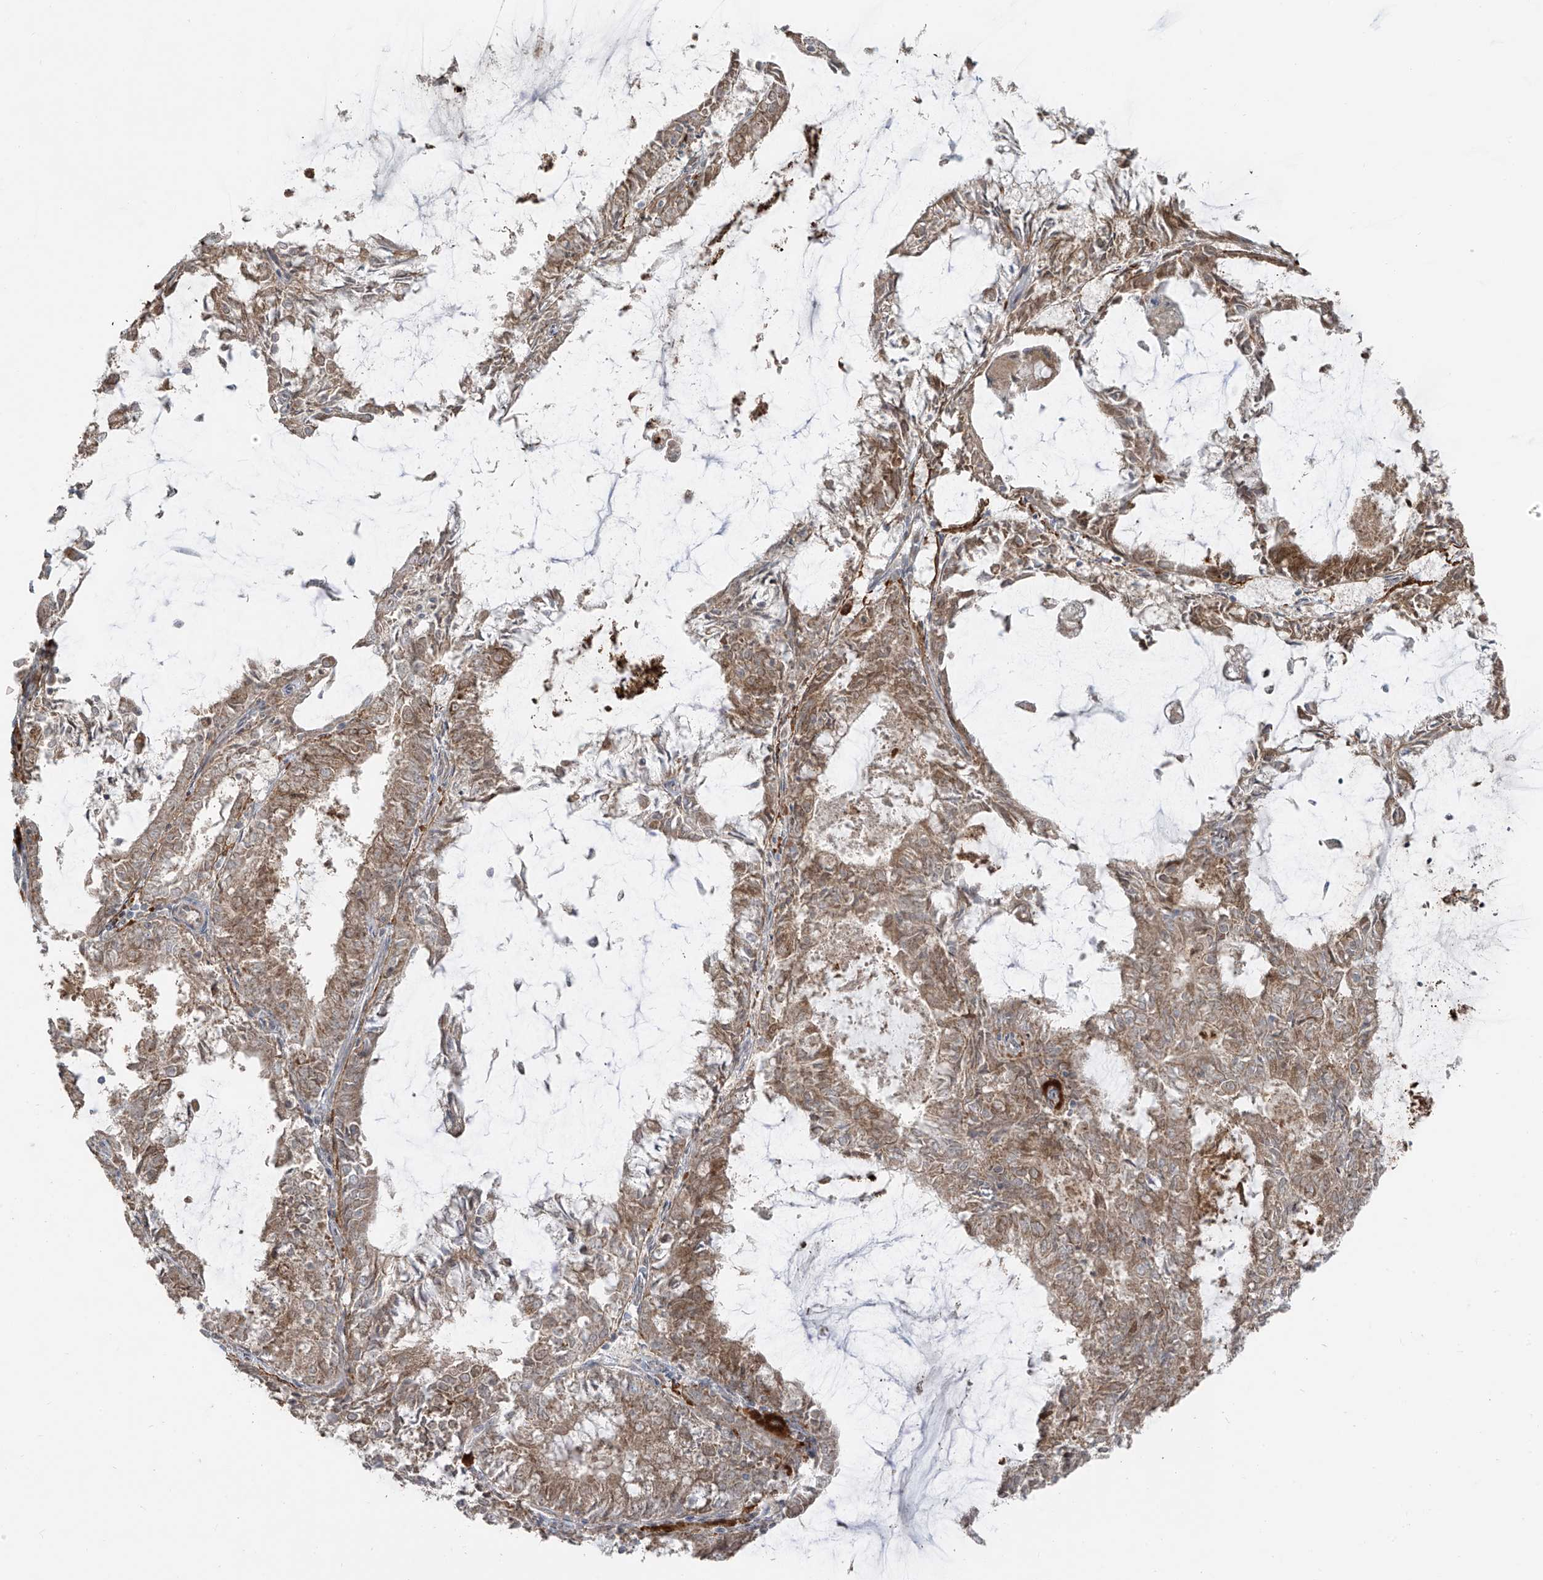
{"staining": {"intensity": "moderate", "quantity": ">75%", "location": "cytoplasmic/membranous"}, "tissue": "endometrial cancer", "cell_type": "Tumor cells", "image_type": "cancer", "snomed": [{"axis": "morphology", "description": "Adenocarcinoma, NOS"}, {"axis": "topography", "description": "Endometrium"}], "caption": "Brown immunohistochemical staining in human endometrial cancer shows moderate cytoplasmic/membranous expression in approximately >75% of tumor cells.", "gene": "PDE11A", "patient": {"sex": "female", "age": 57}}